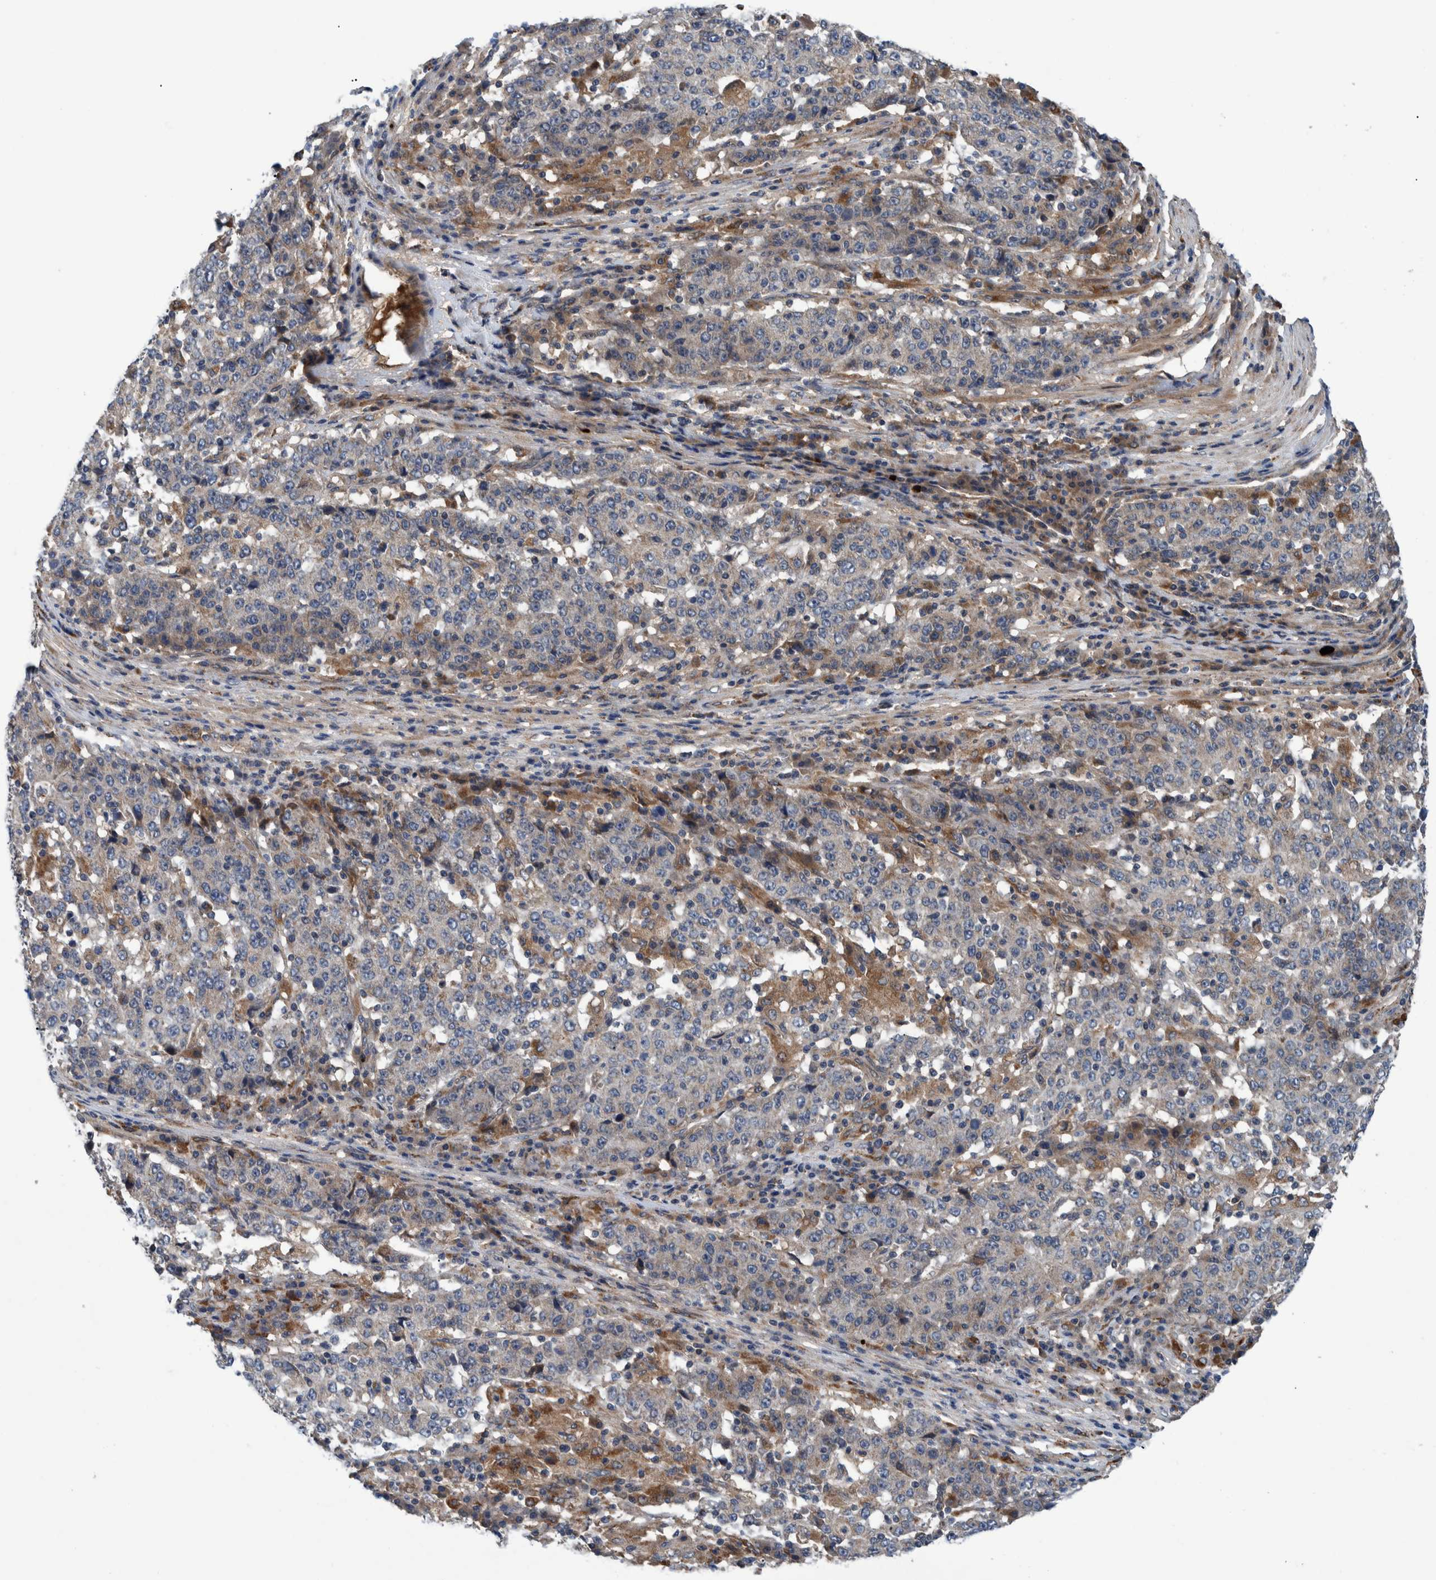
{"staining": {"intensity": "weak", "quantity": "<25%", "location": "cytoplasmic/membranous"}, "tissue": "stomach cancer", "cell_type": "Tumor cells", "image_type": "cancer", "snomed": [{"axis": "morphology", "description": "Adenocarcinoma, NOS"}, {"axis": "topography", "description": "Stomach"}], "caption": "Image shows no protein expression in tumor cells of stomach cancer (adenocarcinoma) tissue.", "gene": "ITIH3", "patient": {"sex": "male", "age": 59}}